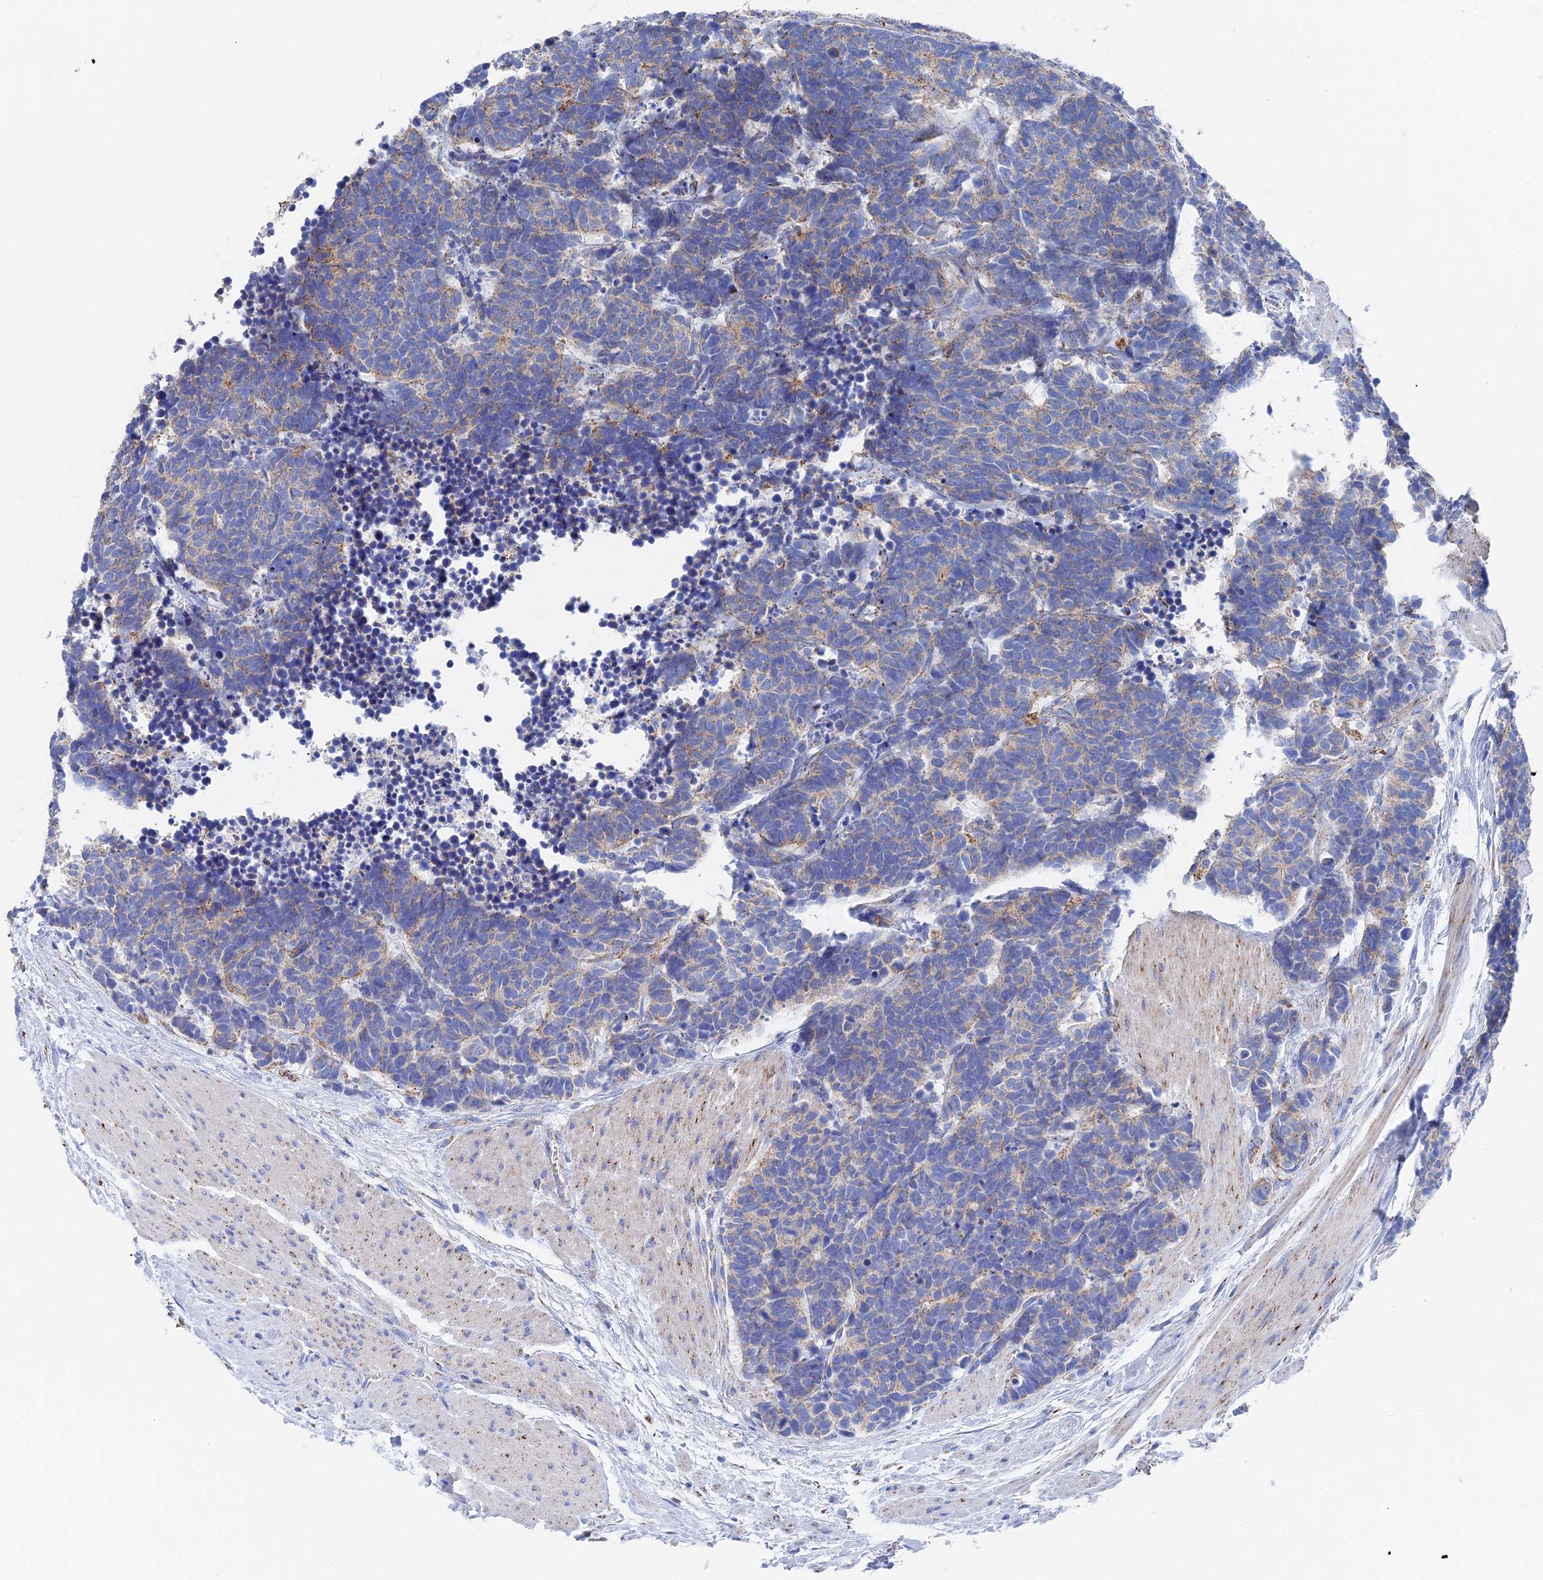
{"staining": {"intensity": "weak", "quantity": "<25%", "location": "cytoplasmic/membranous"}, "tissue": "carcinoid", "cell_type": "Tumor cells", "image_type": "cancer", "snomed": [{"axis": "morphology", "description": "Carcinoma, NOS"}, {"axis": "morphology", "description": "Carcinoid, malignant, NOS"}, {"axis": "topography", "description": "Urinary bladder"}], "caption": "Micrograph shows no significant protein positivity in tumor cells of carcinoid. (DAB (3,3'-diaminobenzidine) immunohistochemistry, high magnification).", "gene": "IFT80", "patient": {"sex": "male", "age": 57}}